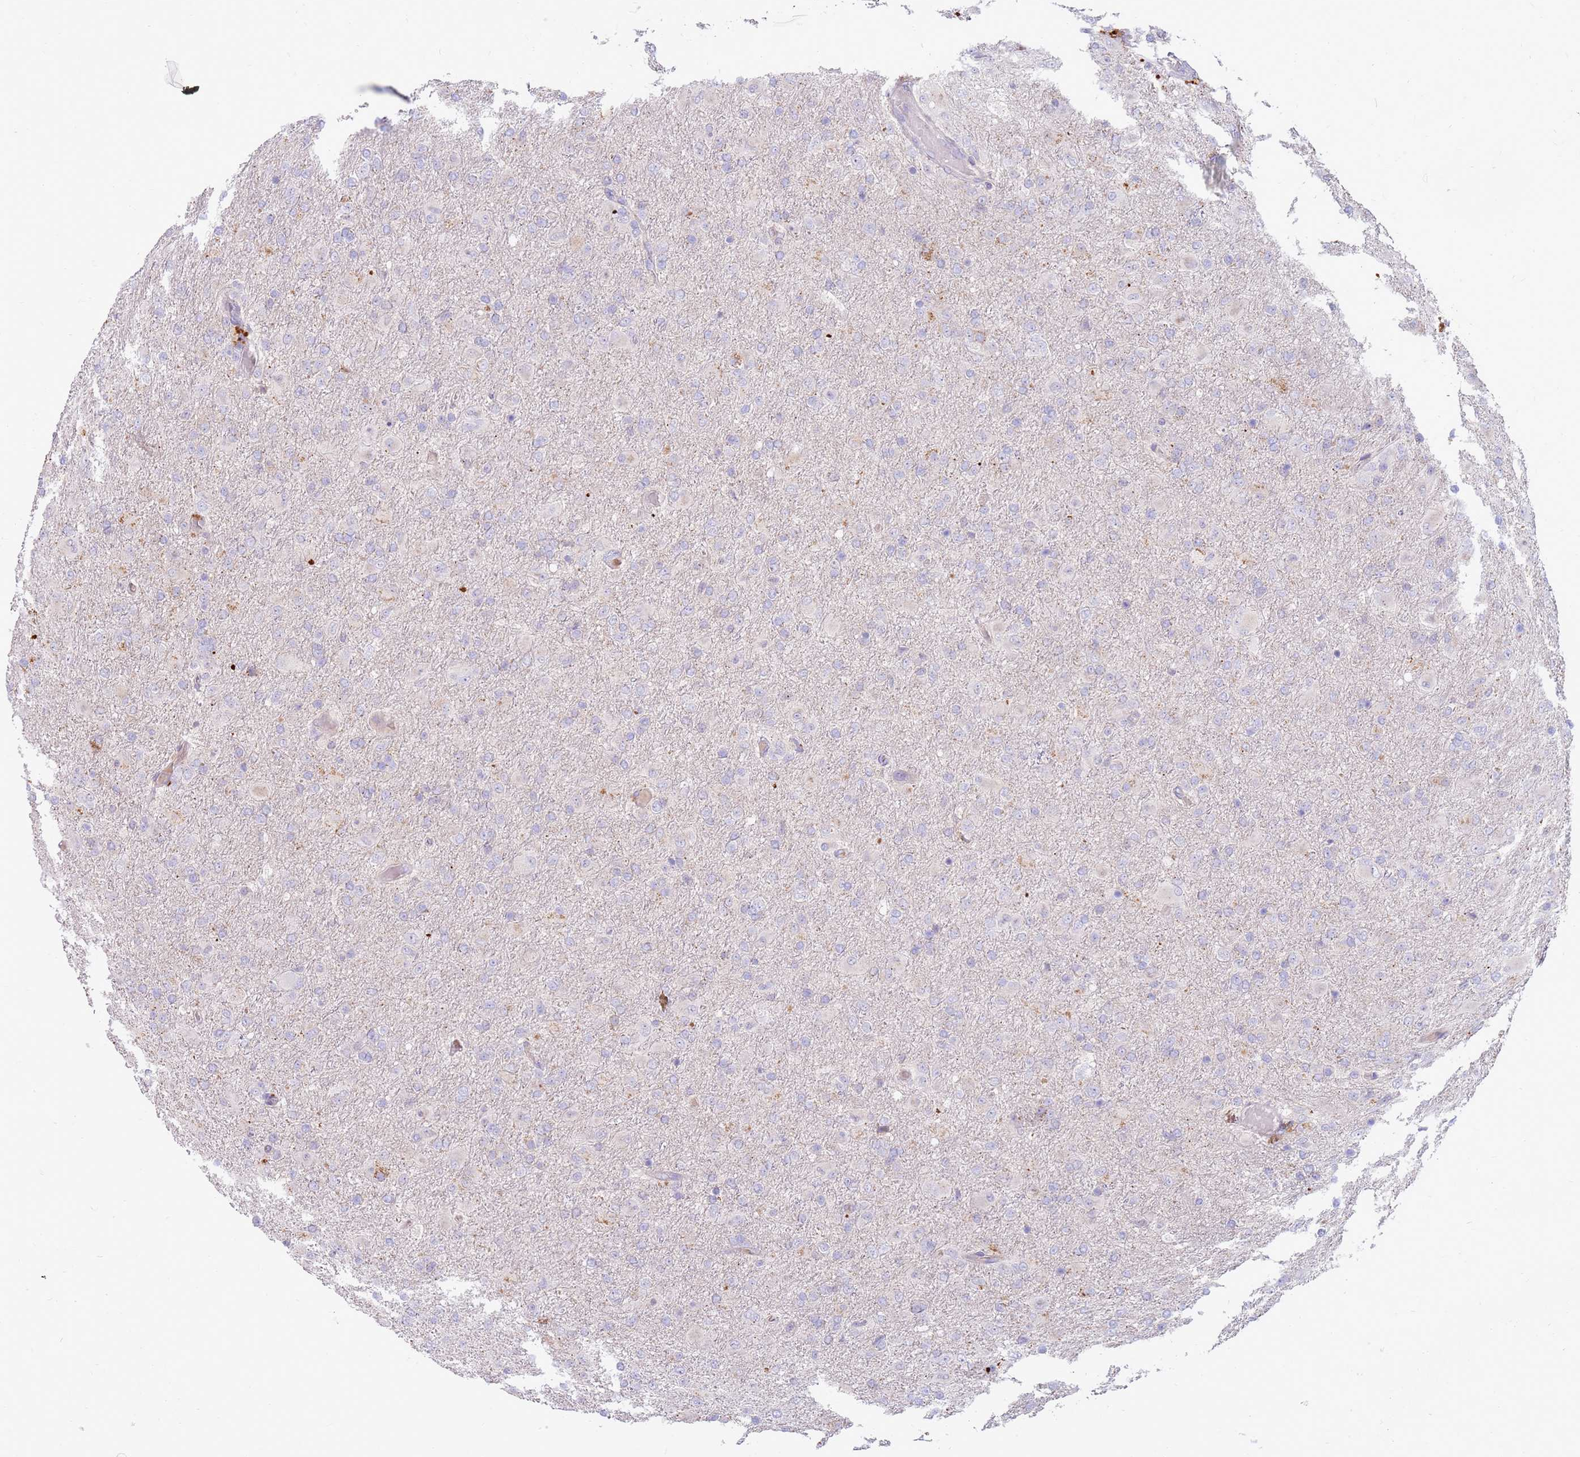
{"staining": {"intensity": "negative", "quantity": "none", "location": "none"}, "tissue": "glioma", "cell_type": "Tumor cells", "image_type": "cancer", "snomed": [{"axis": "morphology", "description": "Glioma, malignant, Low grade"}, {"axis": "topography", "description": "Brain"}], "caption": "The micrograph reveals no significant expression in tumor cells of glioma.", "gene": "SLC44A4", "patient": {"sex": "male", "age": 65}}